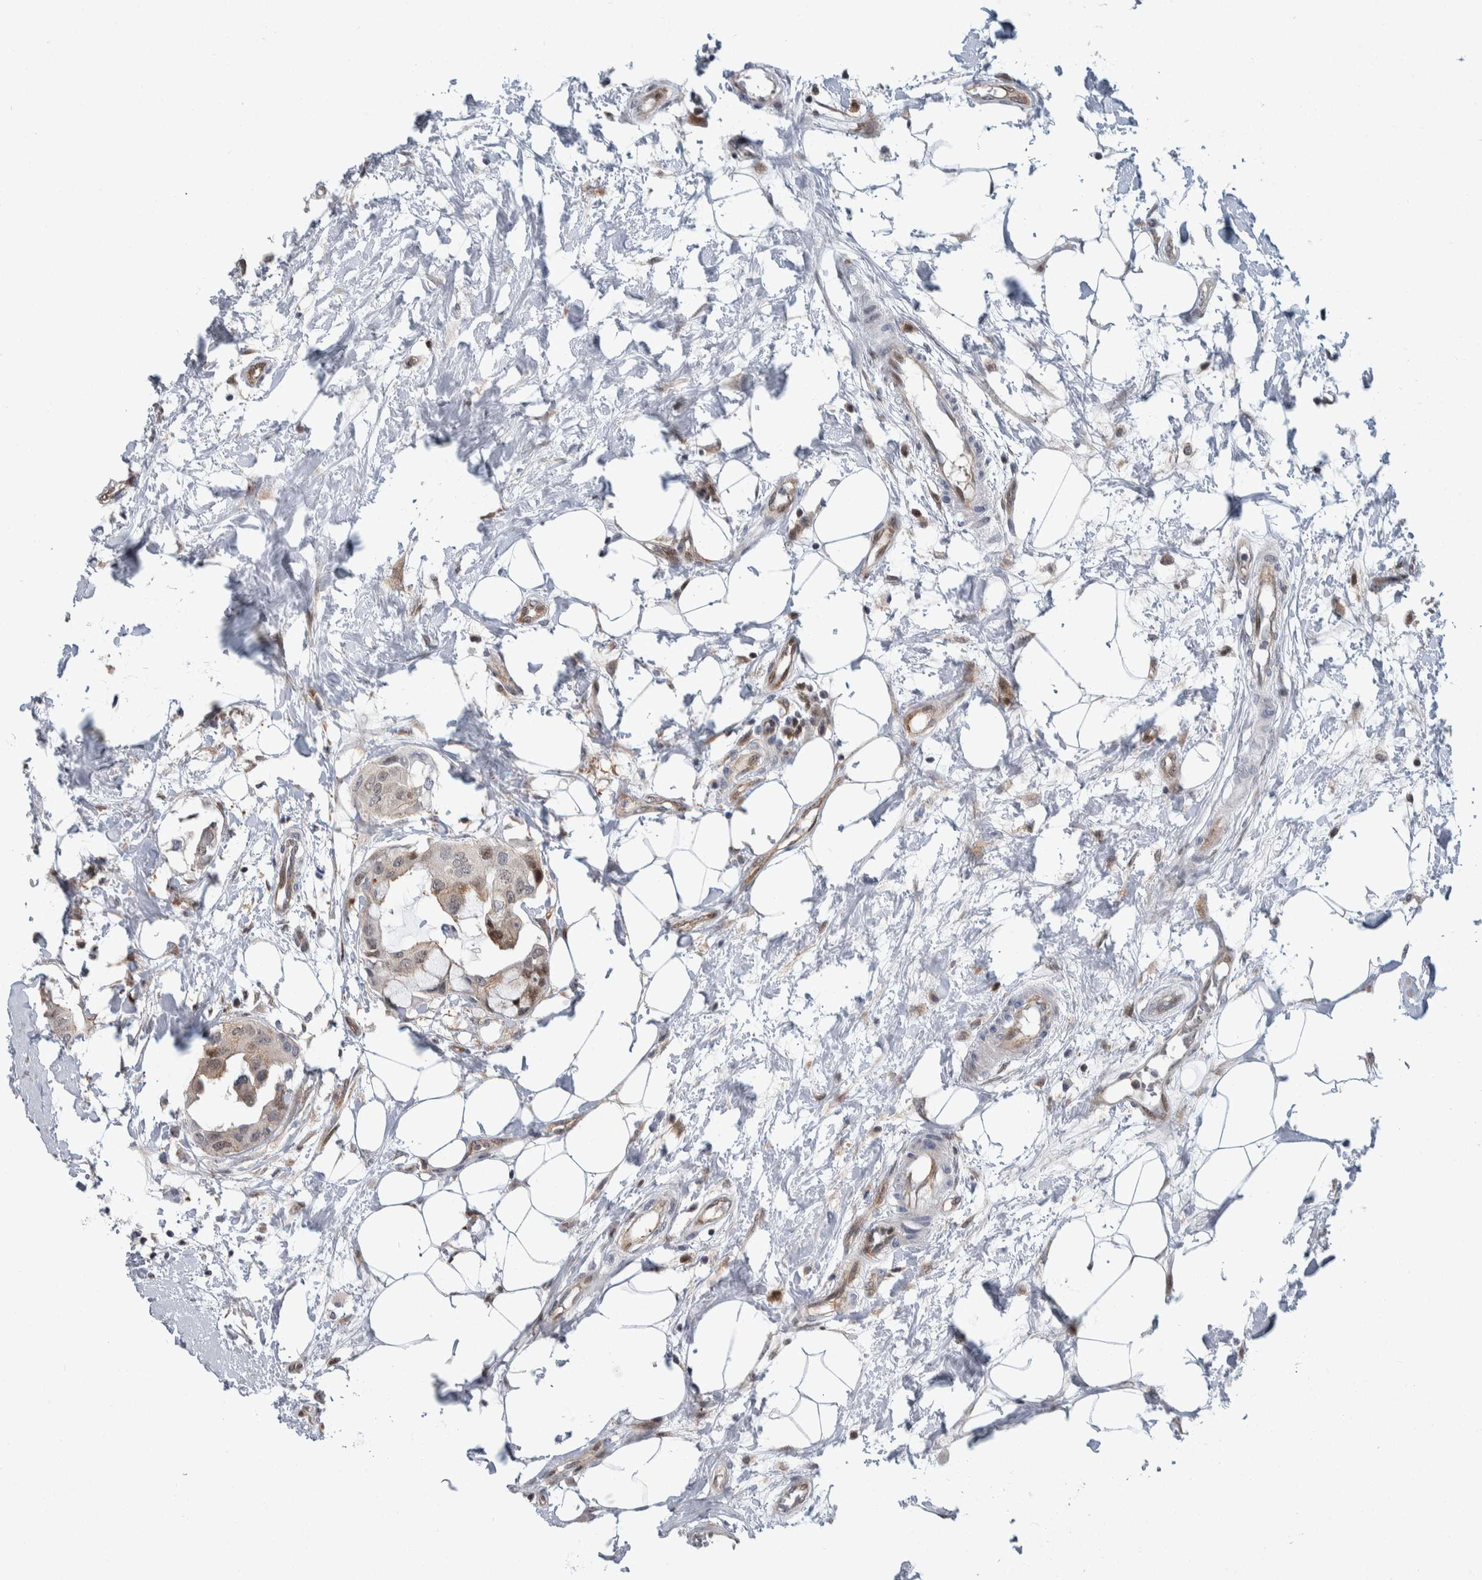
{"staining": {"intensity": "weak", "quantity": "<25%", "location": "cytoplasmic/membranous"}, "tissue": "breast cancer", "cell_type": "Tumor cells", "image_type": "cancer", "snomed": [{"axis": "morphology", "description": "Duct carcinoma"}, {"axis": "topography", "description": "Breast"}], "caption": "The image exhibits no significant positivity in tumor cells of breast intraductal carcinoma. The staining is performed using DAB brown chromogen with nuclei counter-stained in using hematoxylin.", "gene": "PTPA", "patient": {"sex": "female", "age": 40}}